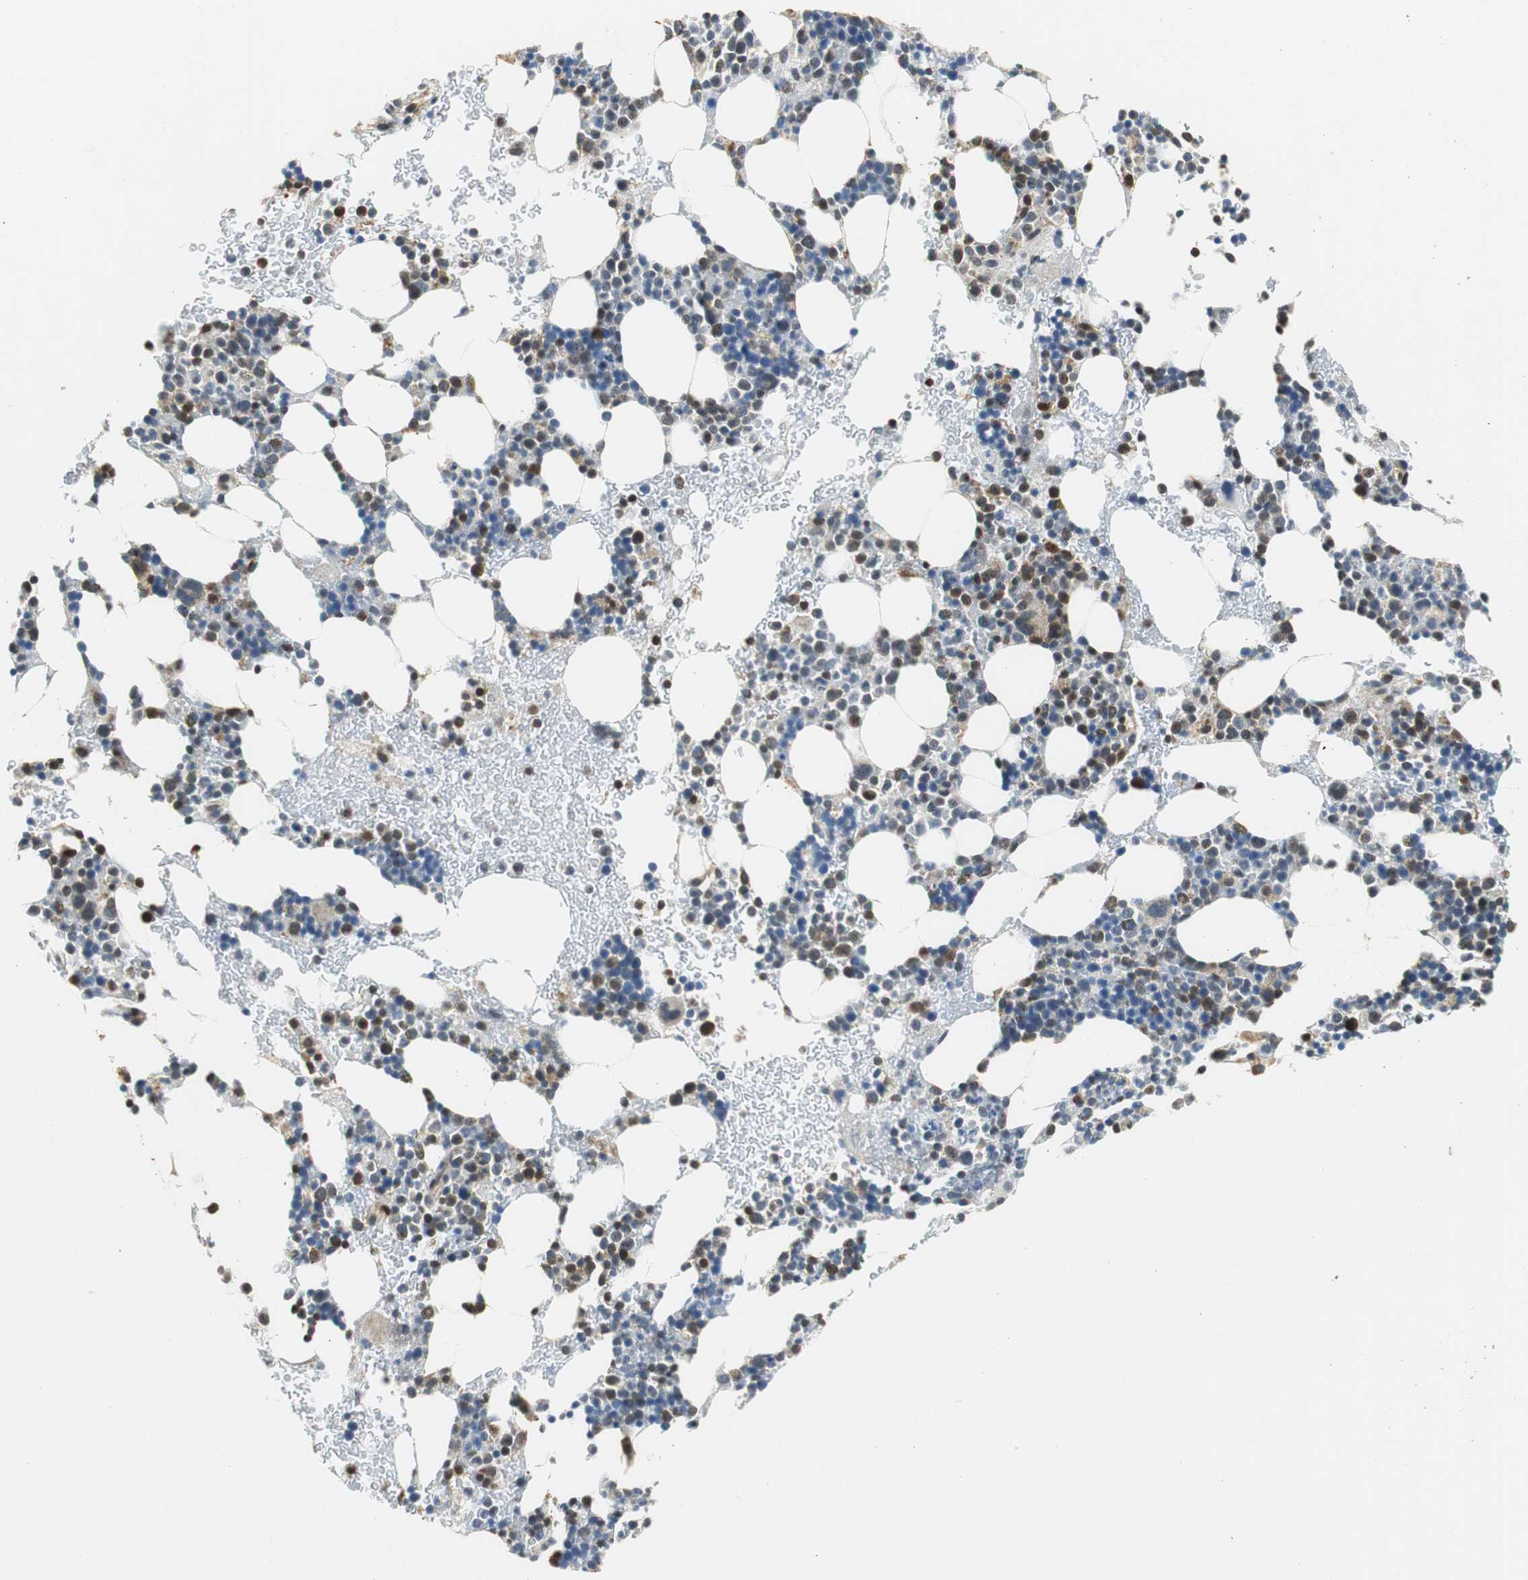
{"staining": {"intensity": "moderate", "quantity": "25%-75%", "location": "cytoplasmic/membranous"}, "tissue": "bone marrow", "cell_type": "Hematopoietic cells", "image_type": "normal", "snomed": [{"axis": "morphology", "description": "Normal tissue, NOS"}, {"axis": "topography", "description": "Bone marrow"}], "caption": "DAB (3,3'-diaminobenzidine) immunohistochemical staining of unremarkable bone marrow demonstrates moderate cytoplasmic/membranous protein positivity in about 25%-75% of hematopoietic cells.", "gene": "GSDMD", "patient": {"sex": "male", "age": 17}}